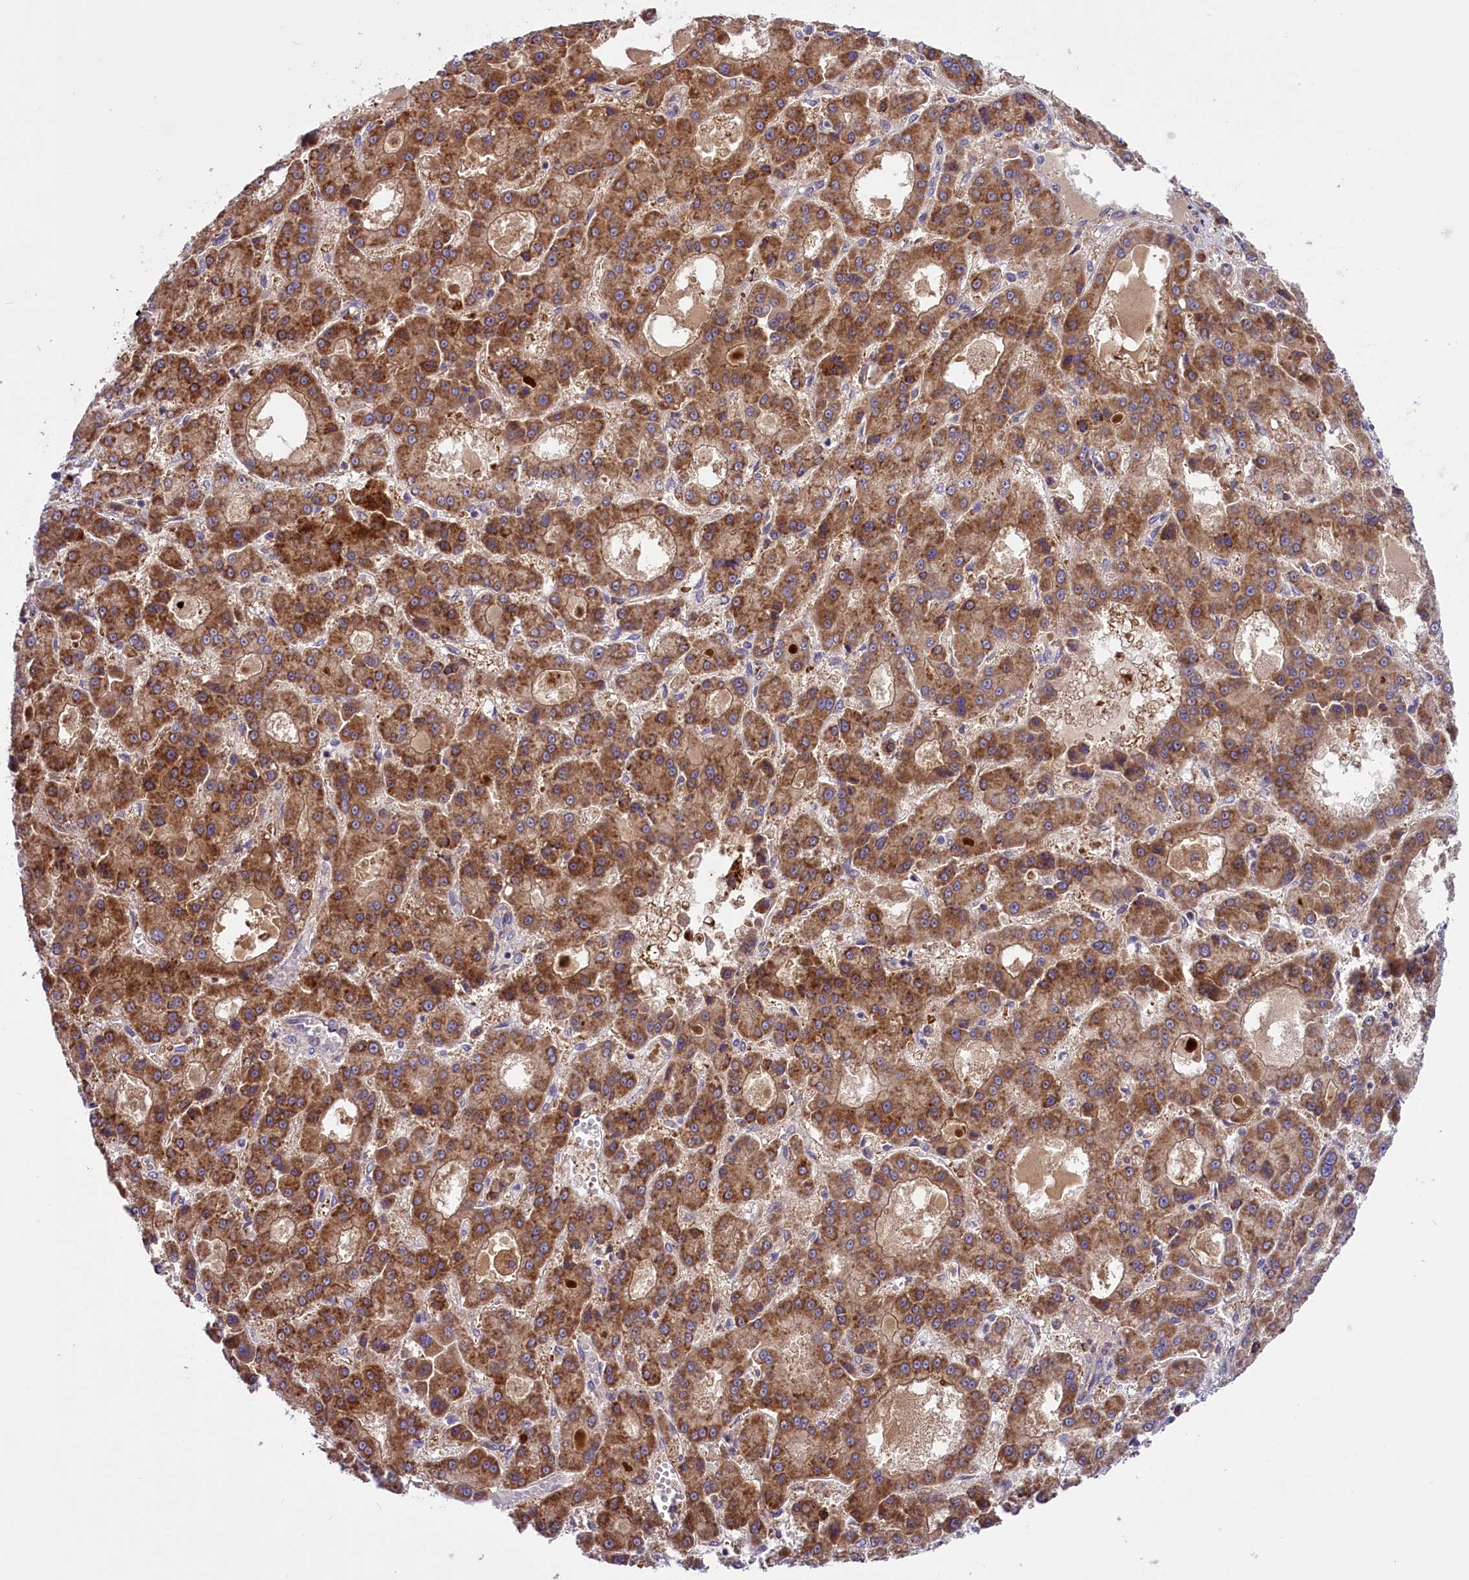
{"staining": {"intensity": "strong", "quantity": ">75%", "location": "cytoplasmic/membranous"}, "tissue": "liver cancer", "cell_type": "Tumor cells", "image_type": "cancer", "snomed": [{"axis": "morphology", "description": "Carcinoma, Hepatocellular, NOS"}, {"axis": "topography", "description": "Liver"}], "caption": "Liver hepatocellular carcinoma tissue shows strong cytoplasmic/membranous positivity in about >75% of tumor cells, visualized by immunohistochemistry.", "gene": "COG8", "patient": {"sex": "male", "age": 70}}